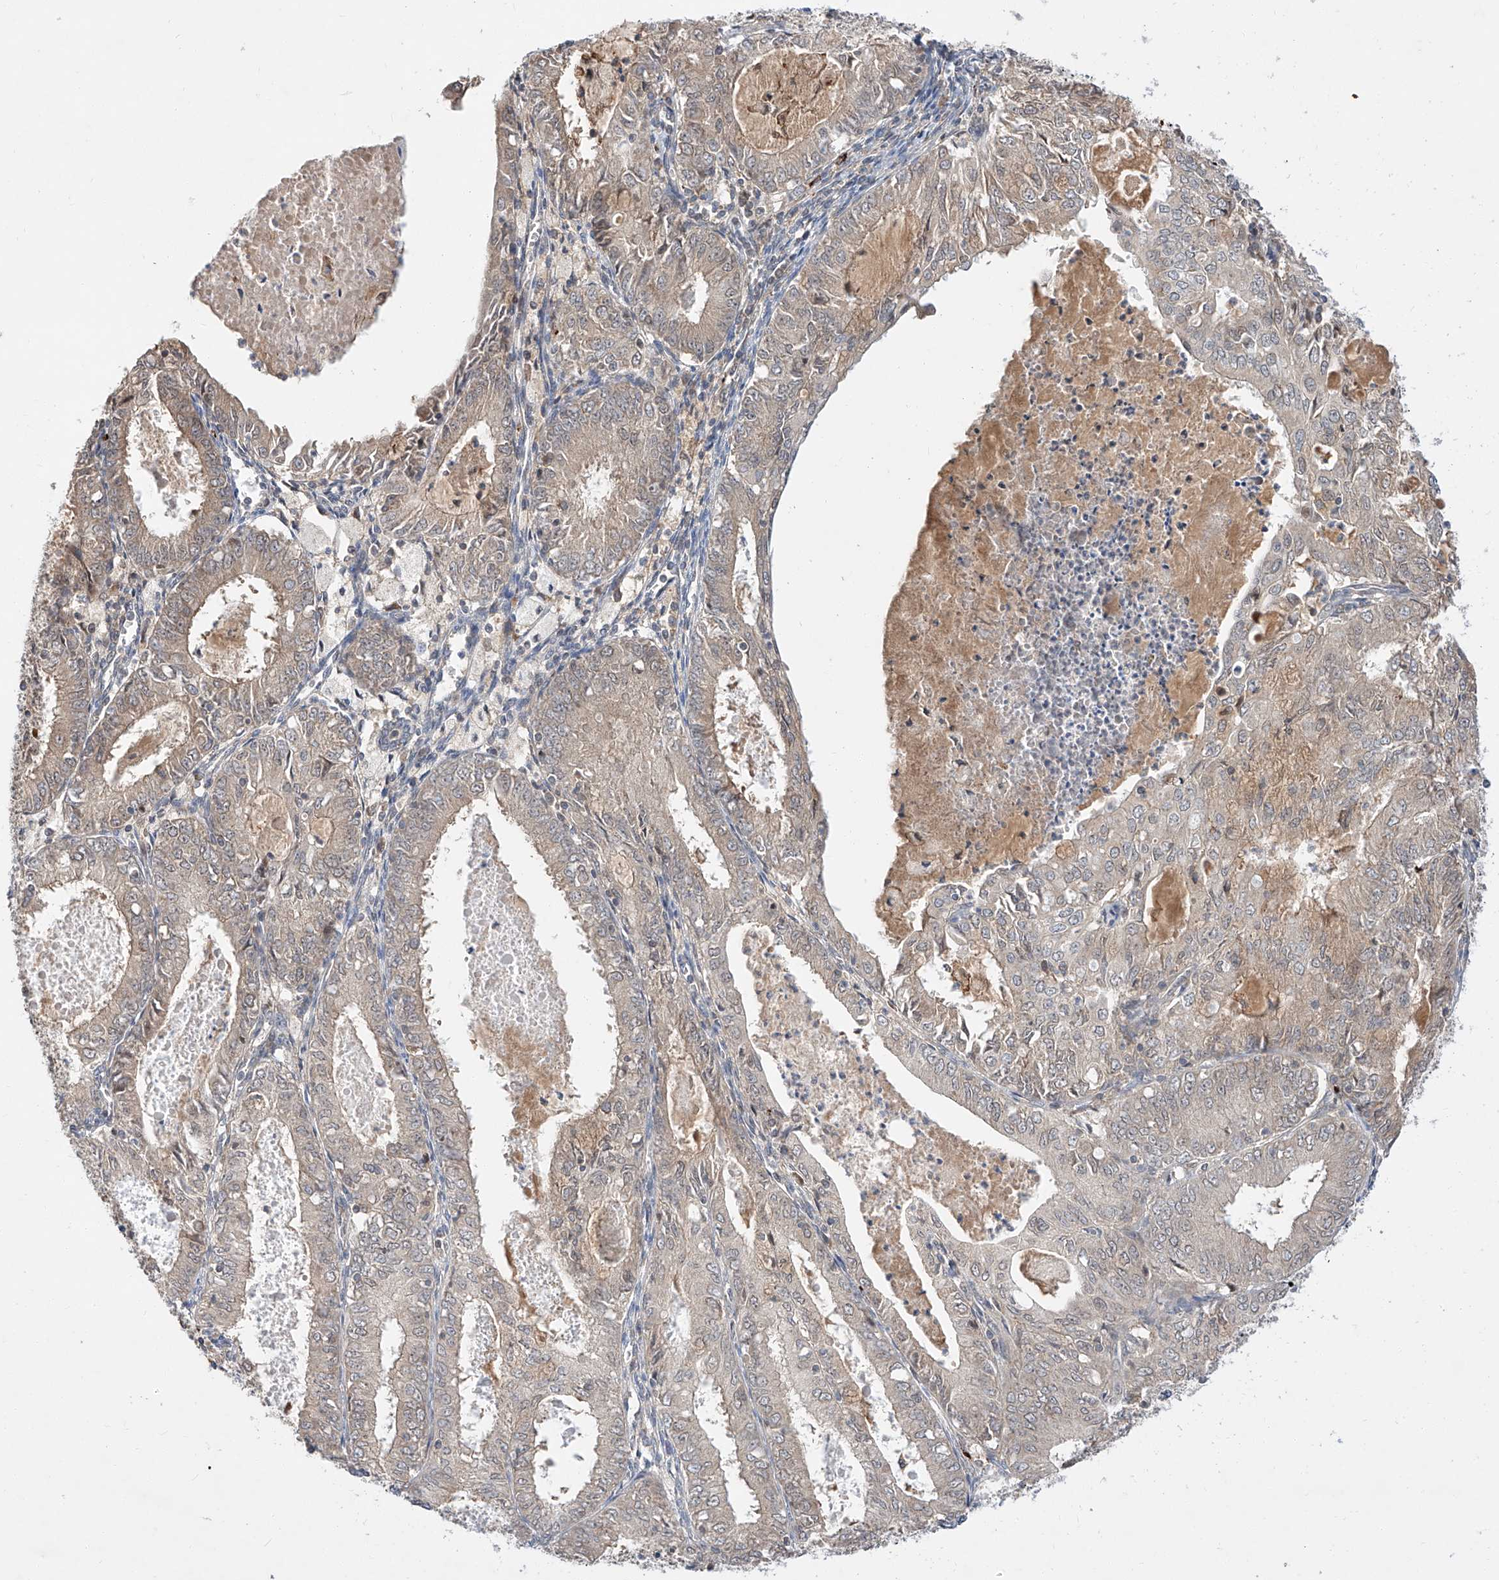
{"staining": {"intensity": "weak", "quantity": "<25%", "location": "cytoplasmic/membranous"}, "tissue": "endometrial cancer", "cell_type": "Tumor cells", "image_type": "cancer", "snomed": [{"axis": "morphology", "description": "Adenocarcinoma, NOS"}, {"axis": "topography", "description": "Endometrium"}], "caption": "An image of endometrial cancer stained for a protein exhibits no brown staining in tumor cells.", "gene": "DIRAS3", "patient": {"sex": "female", "age": 57}}